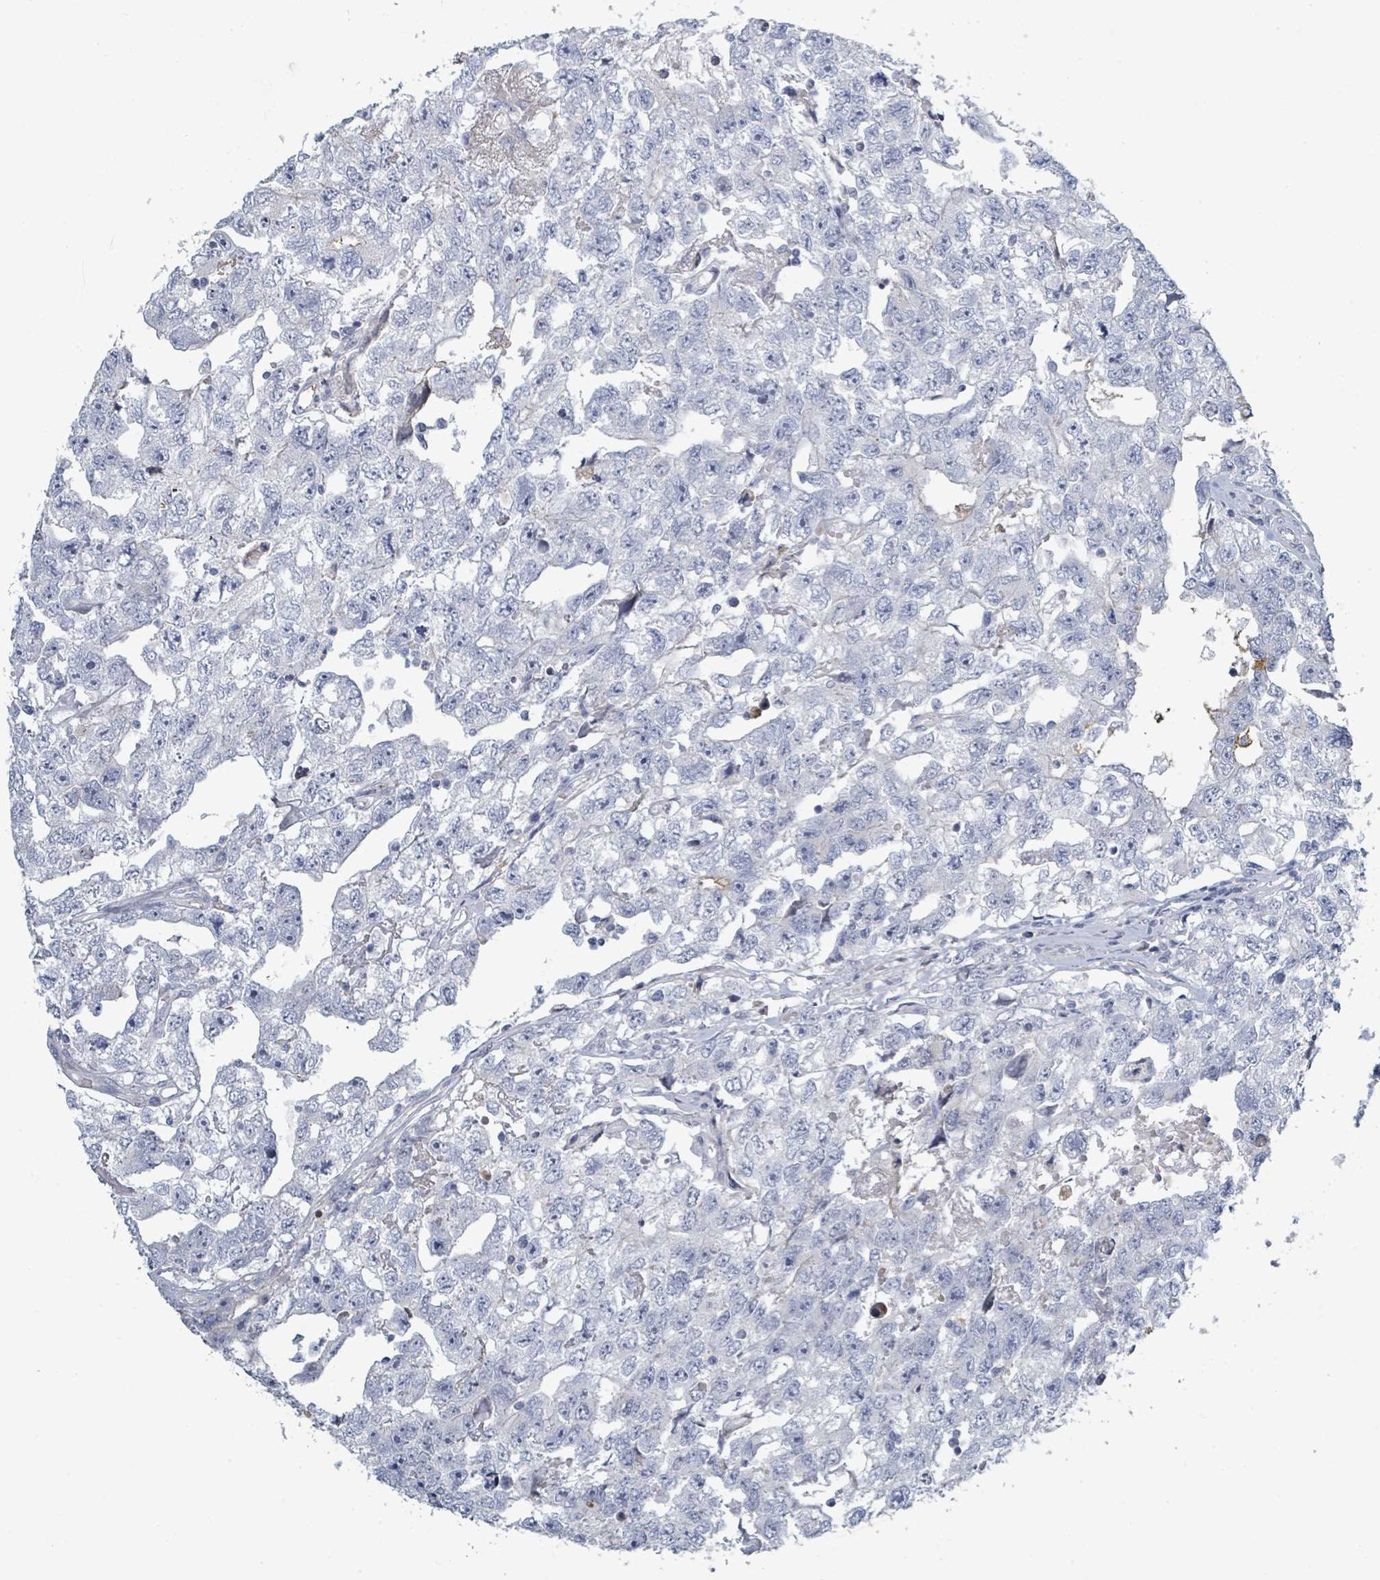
{"staining": {"intensity": "negative", "quantity": "none", "location": "none"}, "tissue": "testis cancer", "cell_type": "Tumor cells", "image_type": "cancer", "snomed": [{"axis": "morphology", "description": "Carcinoma, Embryonal, NOS"}, {"axis": "topography", "description": "Testis"}], "caption": "The photomicrograph demonstrates no staining of tumor cells in testis cancer (embryonal carcinoma).", "gene": "RAB33B", "patient": {"sex": "male", "age": 22}}